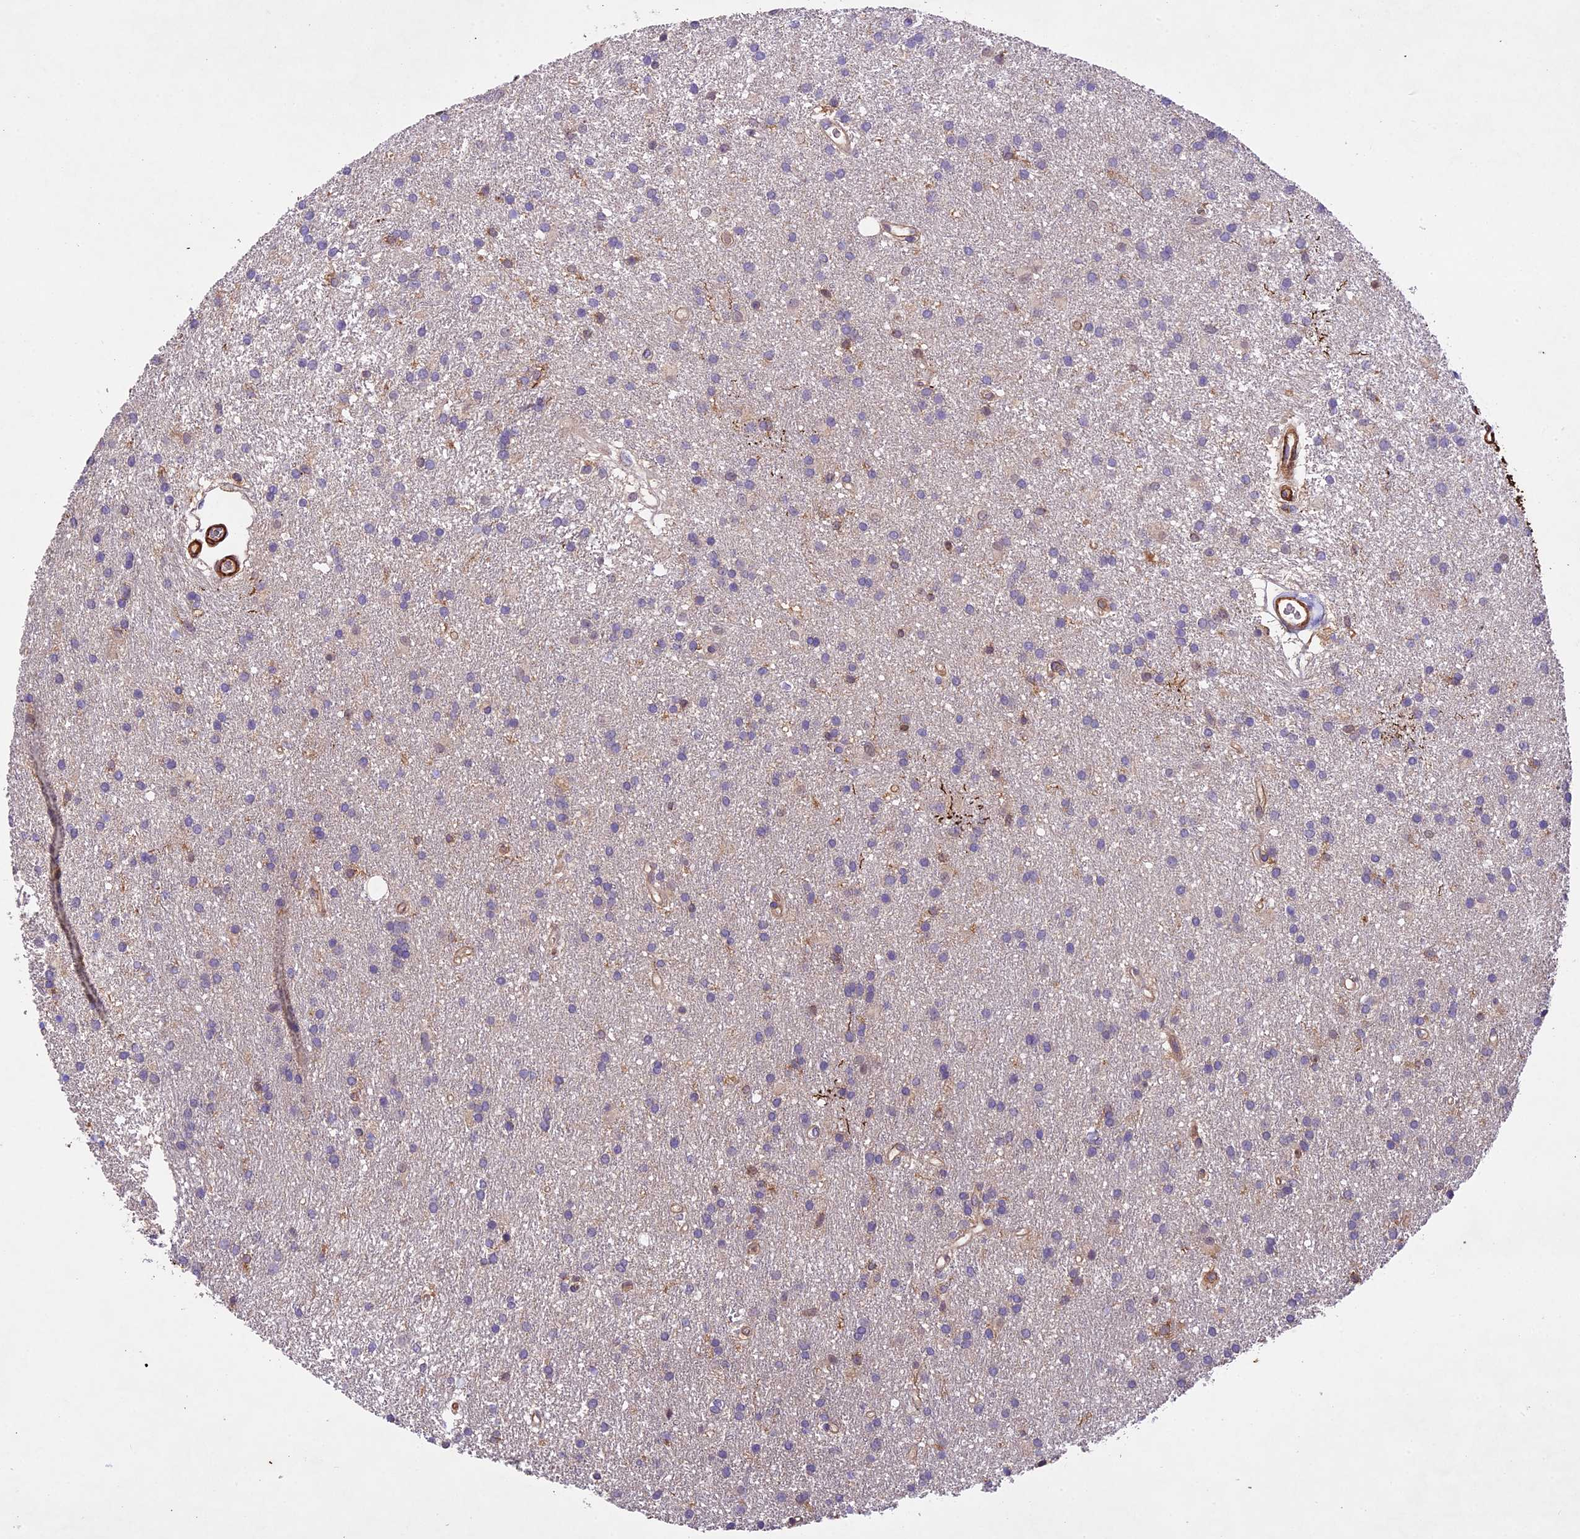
{"staining": {"intensity": "negative", "quantity": "none", "location": "none"}, "tissue": "glioma", "cell_type": "Tumor cells", "image_type": "cancer", "snomed": [{"axis": "morphology", "description": "Glioma, malignant, High grade"}, {"axis": "topography", "description": "Brain"}], "caption": "A high-resolution image shows immunohistochemistry staining of glioma, which displays no significant staining in tumor cells.", "gene": "TBC1D1", "patient": {"sex": "male", "age": 77}}